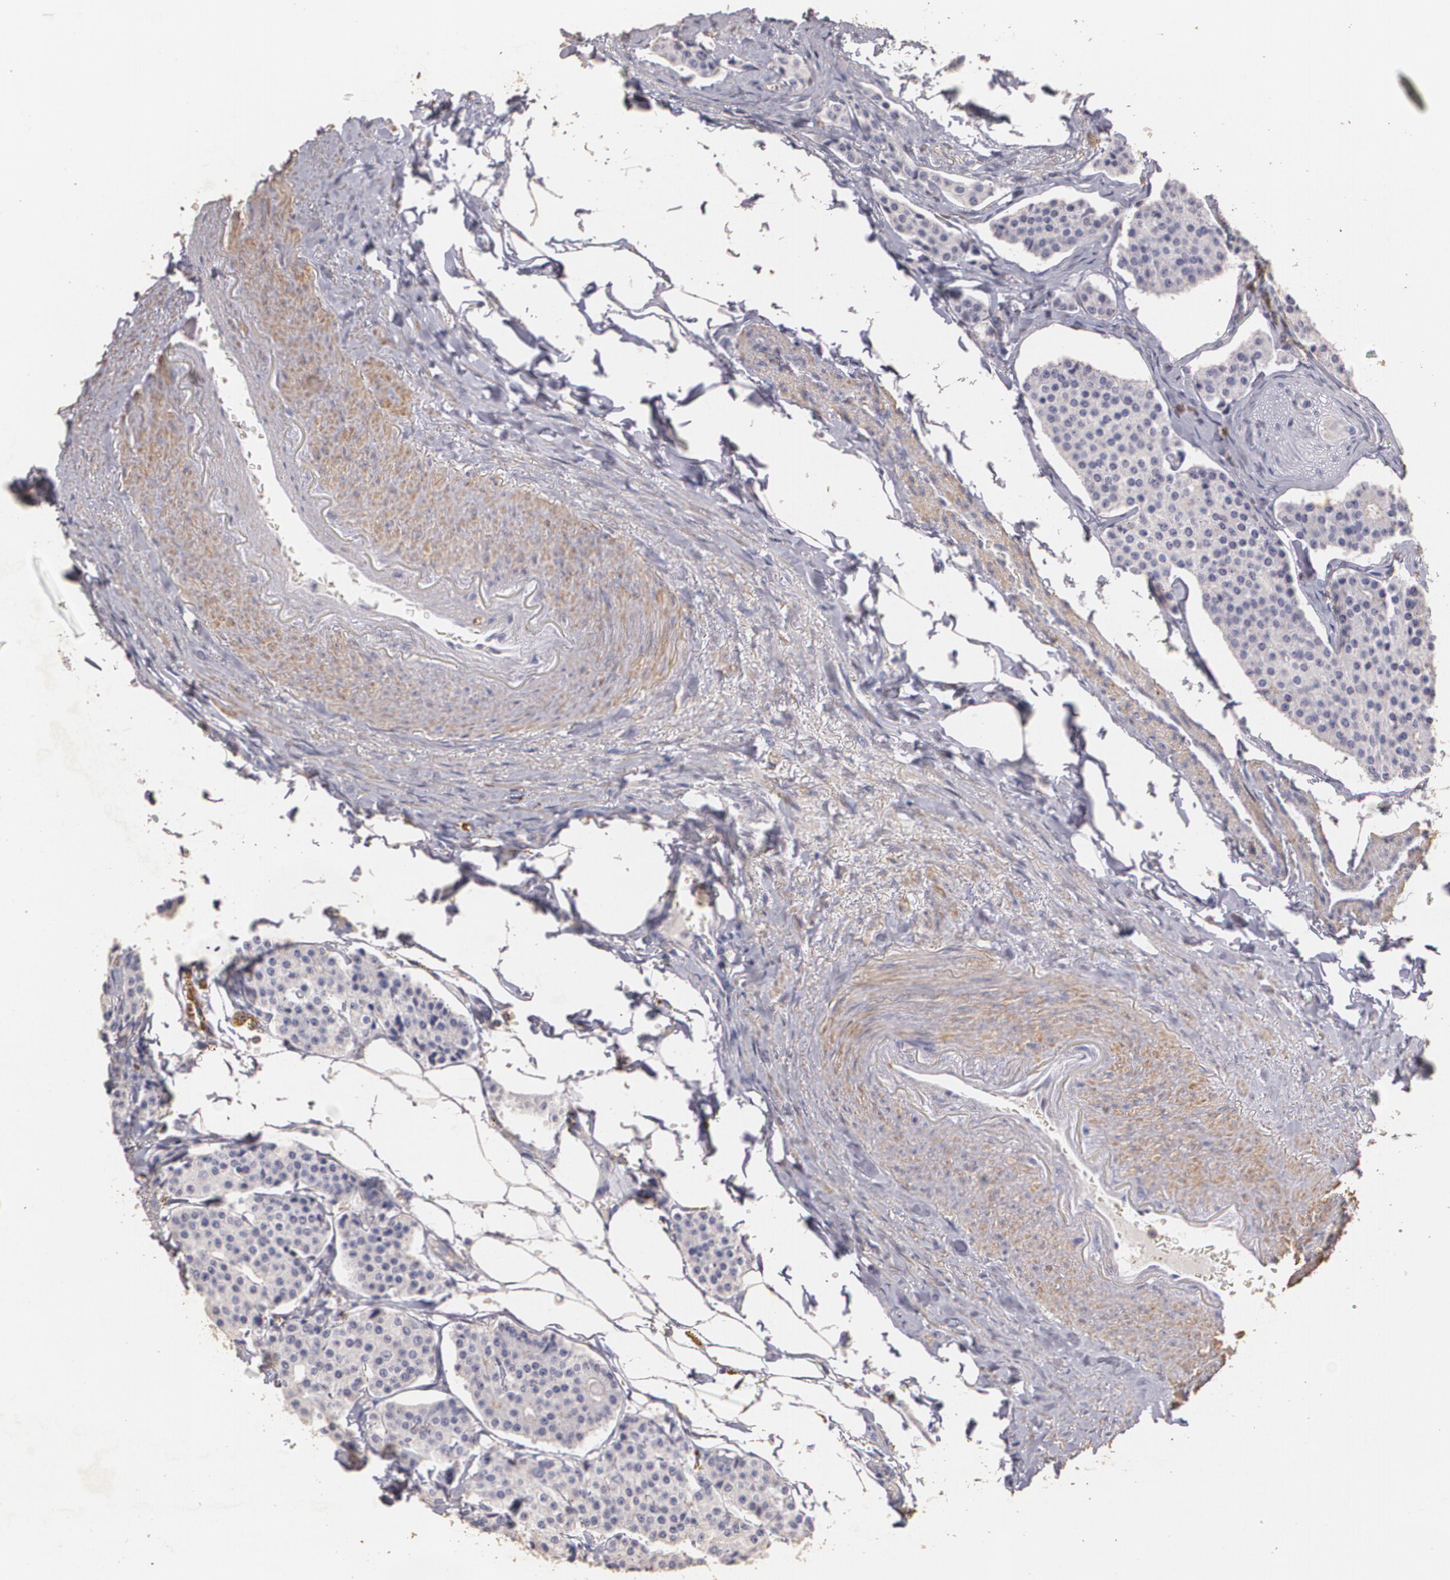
{"staining": {"intensity": "negative", "quantity": "none", "location": "none"}, "tissue": "carcinoid", "cell_type": "Tumor cells", "image_type": "cancer", "snomed": [{"axis": "morphology", "description": "Carcinoid, malignant, NOS"}, {"axis": "topography", "description": "Colon"}], "caption": "High magnification brightfield microscopy of carcinoid stained with DAB (brown) and counterstained with hematoxylin (blue): tumor cells show no significant staining. (DAB (3,3'-diaminobenzidine) IHC visualized using brightfield microscopy, high magnification).", "gene": "TGFBR1", "patient": {"sex": "female", "age": 61}}